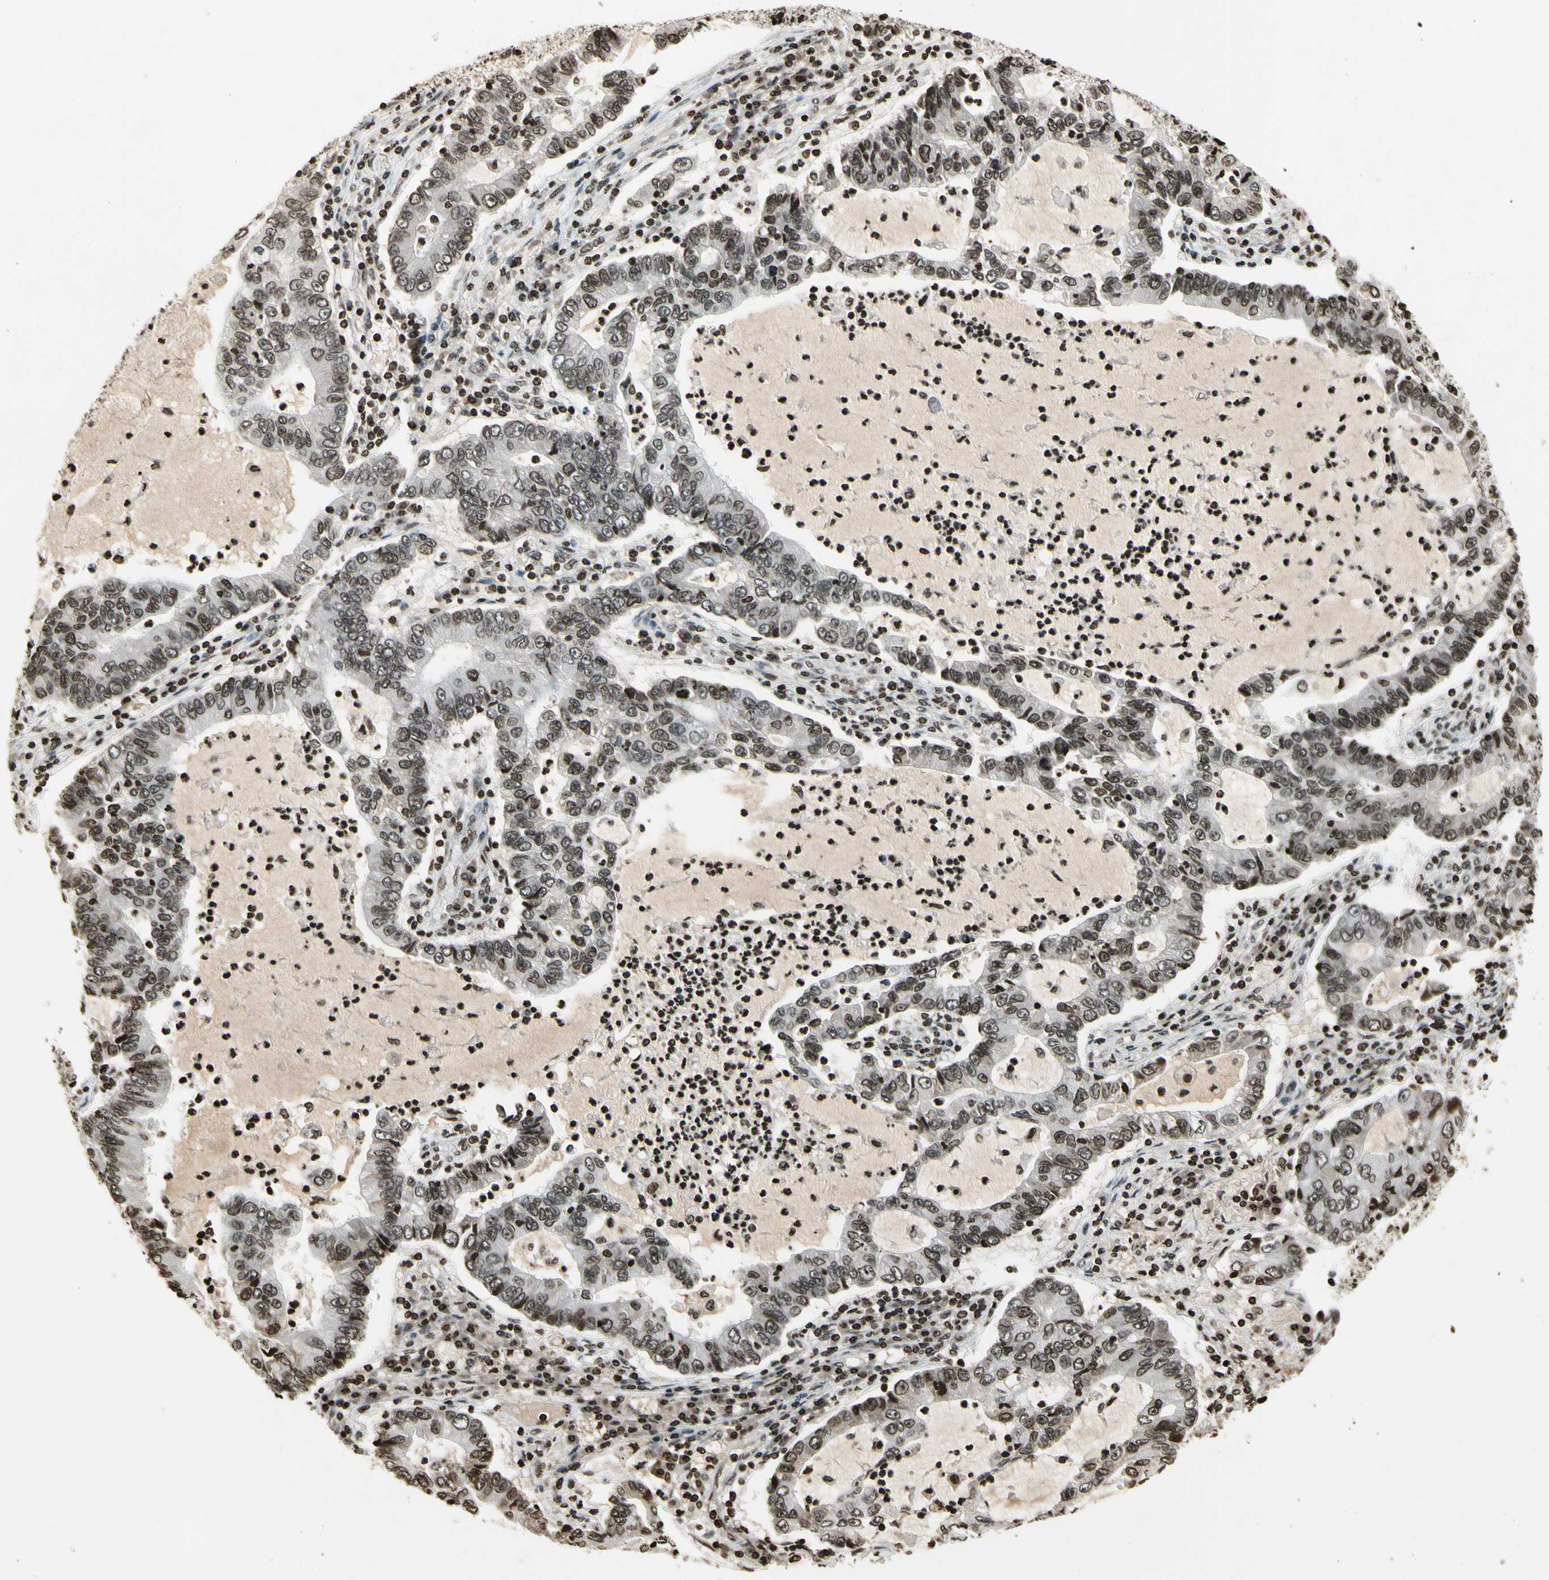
{"staining": {"intensity": "weak", "quantity": ">75%", "location": "nuclear"}, "tissue": "lung cancer", "cell_type": "Tumor cells", "image_type": "cancer", "snomed": [{"axis": "morphology", "description": "Adenocarcinoma, NOS"}, {"axis": "topography", "description": "Lung"}], "caption": "Weak nuclear positivity is present in approximately >75% of tumor cells in adenocarcinoma (lung). (IHC, brightfield microscopy, high magnification).", "gene": "RORA", "patient": {"sex": "female", "age": 51}}